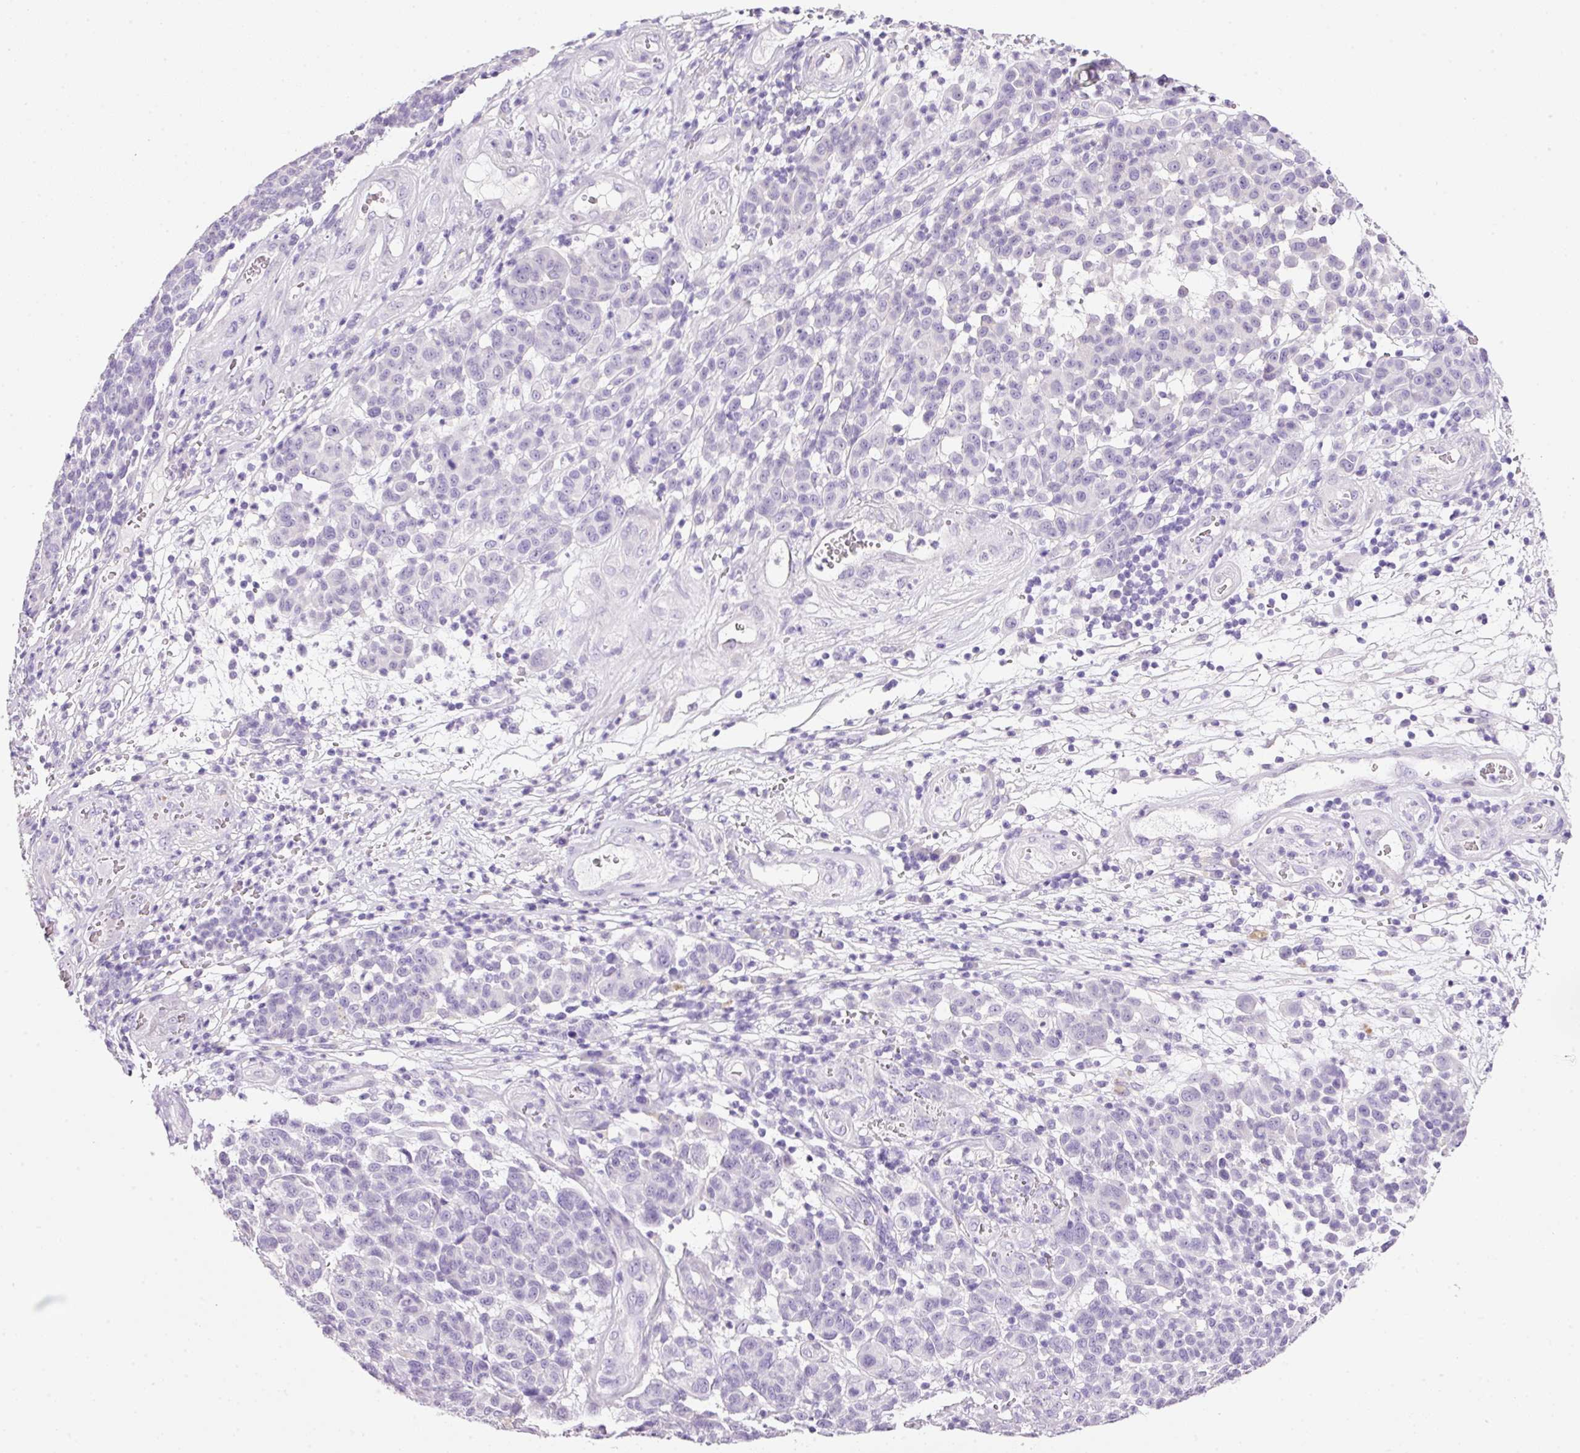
{"staining": {"intensity": "negative", "quantity": "none", "location": "none"}, "tissue": "melanoma", "cell_type": "Tumor cells", "image_type": "cancer", "snomed": [{"axis": "morphology", "description": "Malignant melanoma, NOS"}, {"axis": "topography", "description": "Skin"}], "caption": "Immunohistochemistry micrograph of neoplastic tissue: human melanoma stained with DAB (3,3'-diaminobenzidine) reveals no significant protein staining in tumor cells.", "gene": "BSND", "patient": {"sex": "male", "age": 49}}